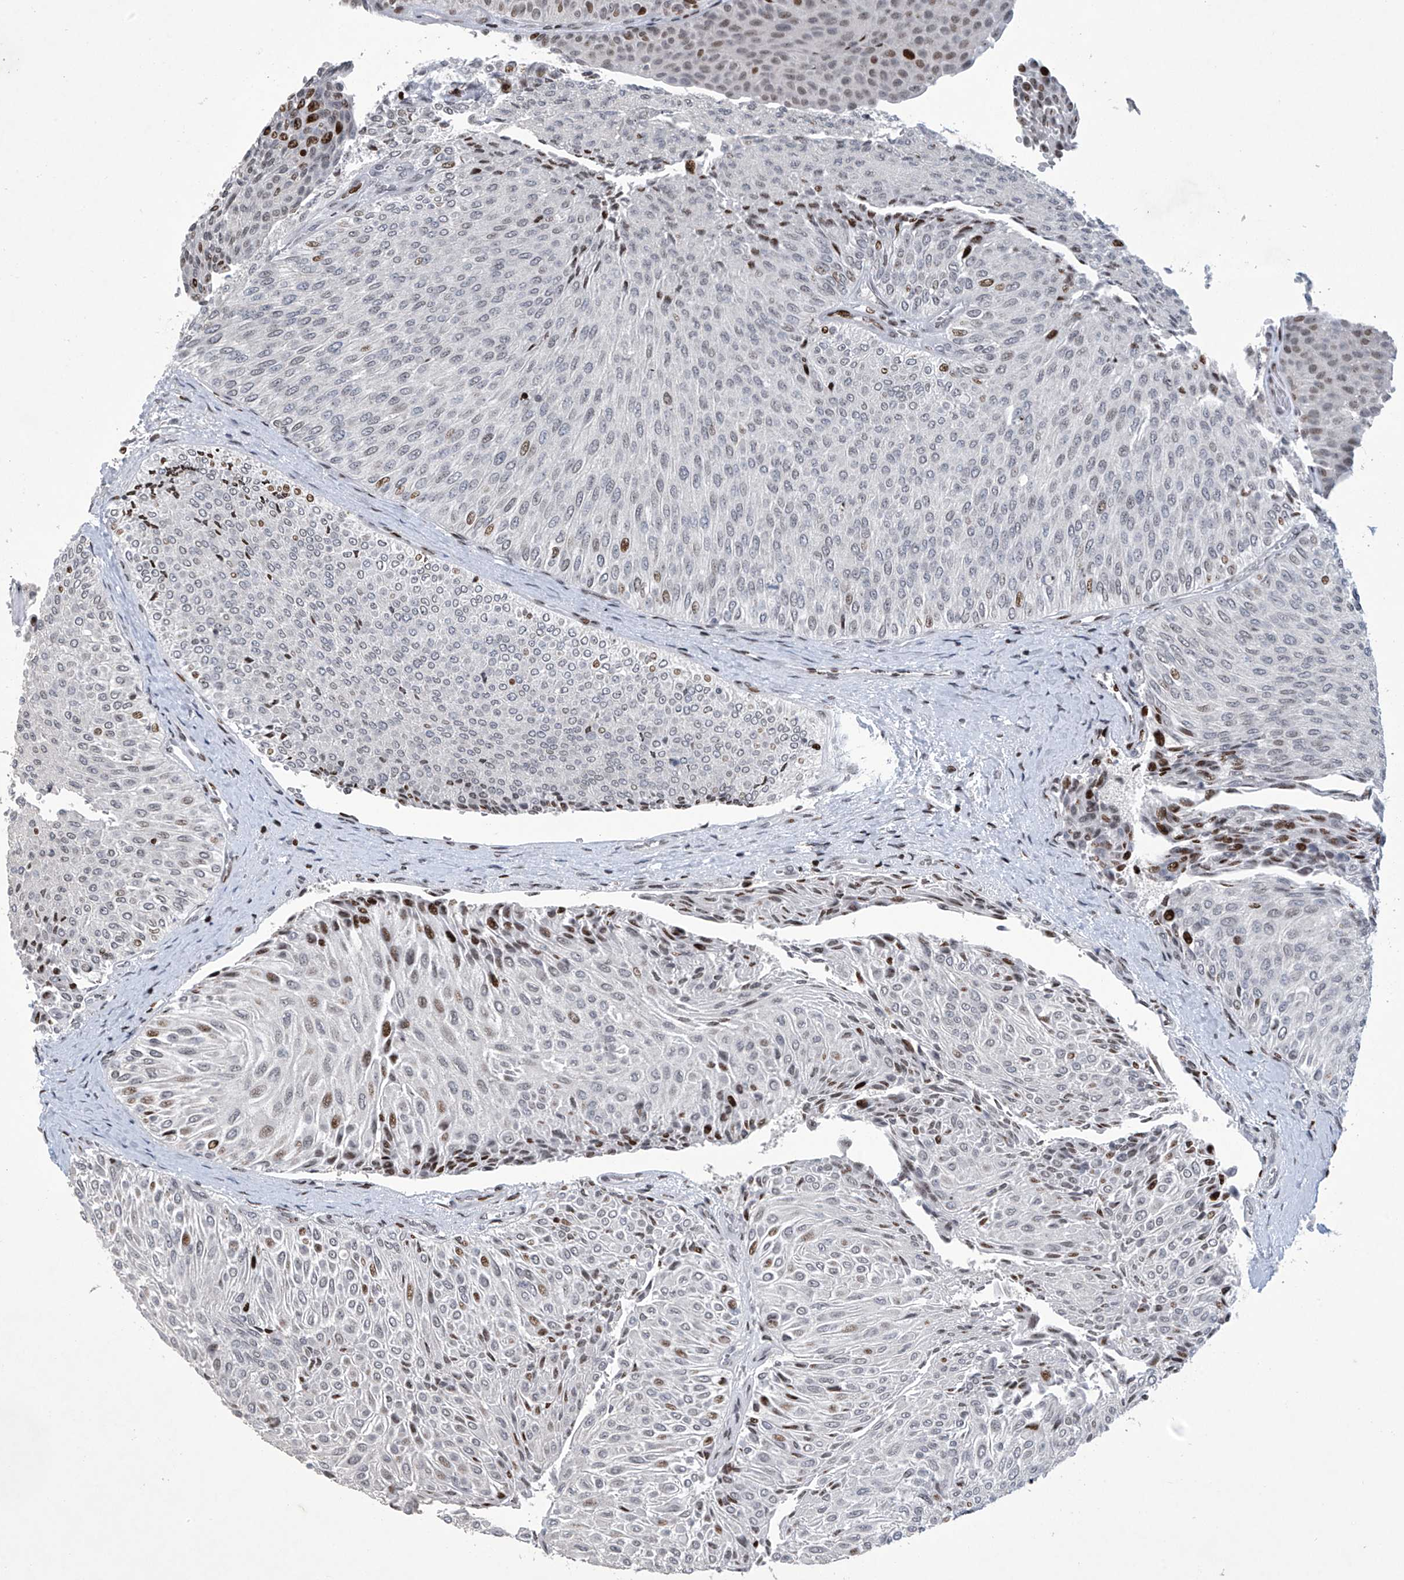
{"staining": {"intensity": "moderate", "quantity": "<25%", "location": "nuclear"}, "tissue": "urothelial cancer", "cell_type": "Tumor cells", "image_type": "cancer", "snomed": [{"axis": "morphology", "description": "Urothelial carcinoma, Low grade"}, {"axis": "topography", "description": "Urinary bladder"}], "caption": "Protein staining by immunohistochemistry exhibits moderate nuclear positivity in about <25% of tumor cells in urothelial cancer. (Brightfield microscopy of DAB IHC at high magnification).", "gene": "RFX7", "patient": {"sex": "male", "age": 78}}